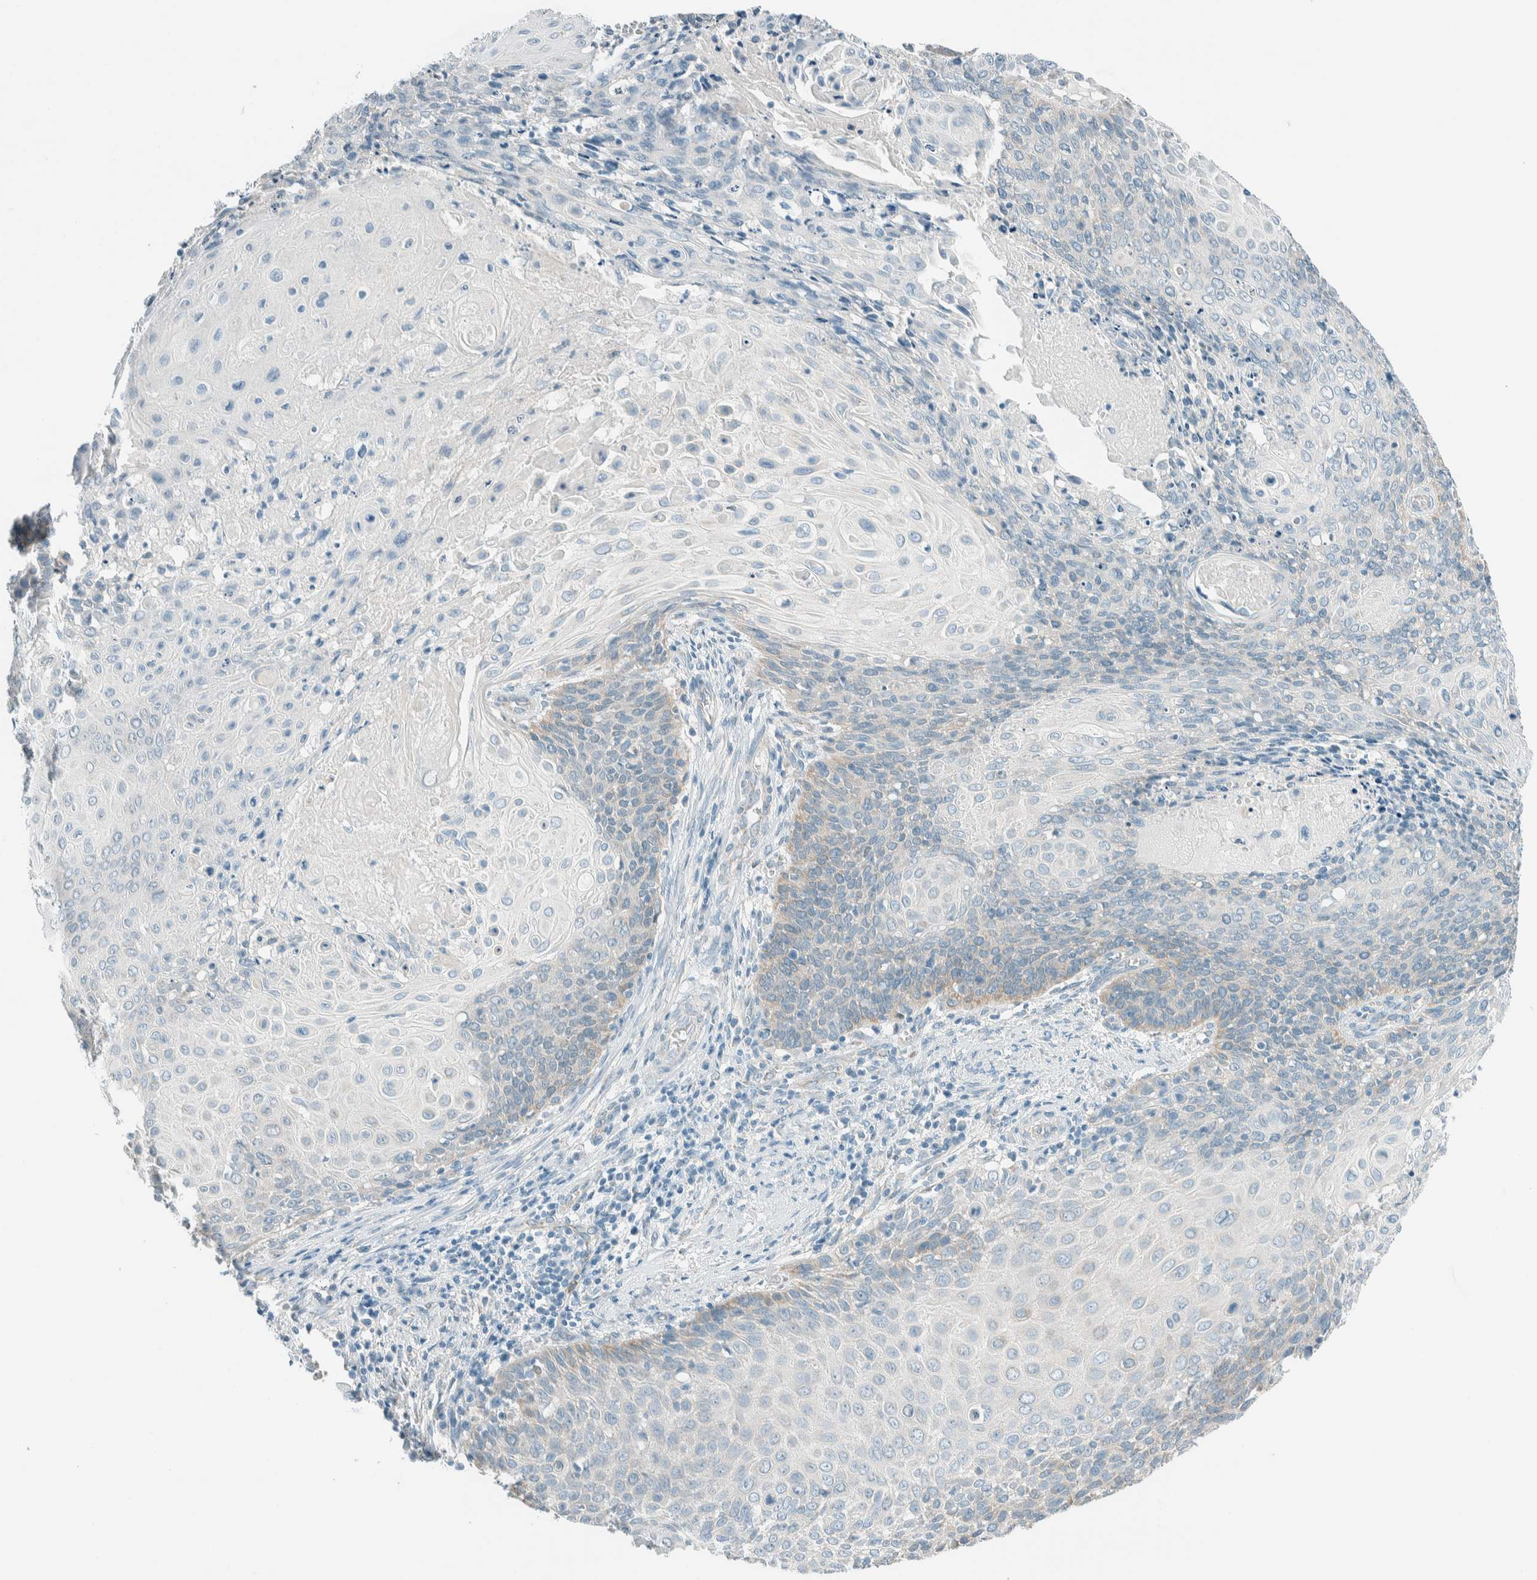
{"staining": {"intensity": "negative", "quantity": "none", "location": "none"}, "tissue": "cervical cancer", "cell_type": "Tumor cells", "image_type": "cancer", "snomed": [{"axis": "morphology", "description": "Squamous cell carcinoma, NOS"}, {"axis": "topography", "description": "Cervix"}], "caption": "Immunohistochemistry image of neoplastic tissue: cervical cancer (squamous cell carcinoma) stained with DAB reveals no significant protein positivity in tumor cells. The staining is performed using DAB brown chromogen with nuclei counter-stained in using hematoxylin.", "gene": "ALDH7A1", "patient": {"sex": "female", "age": 39}}